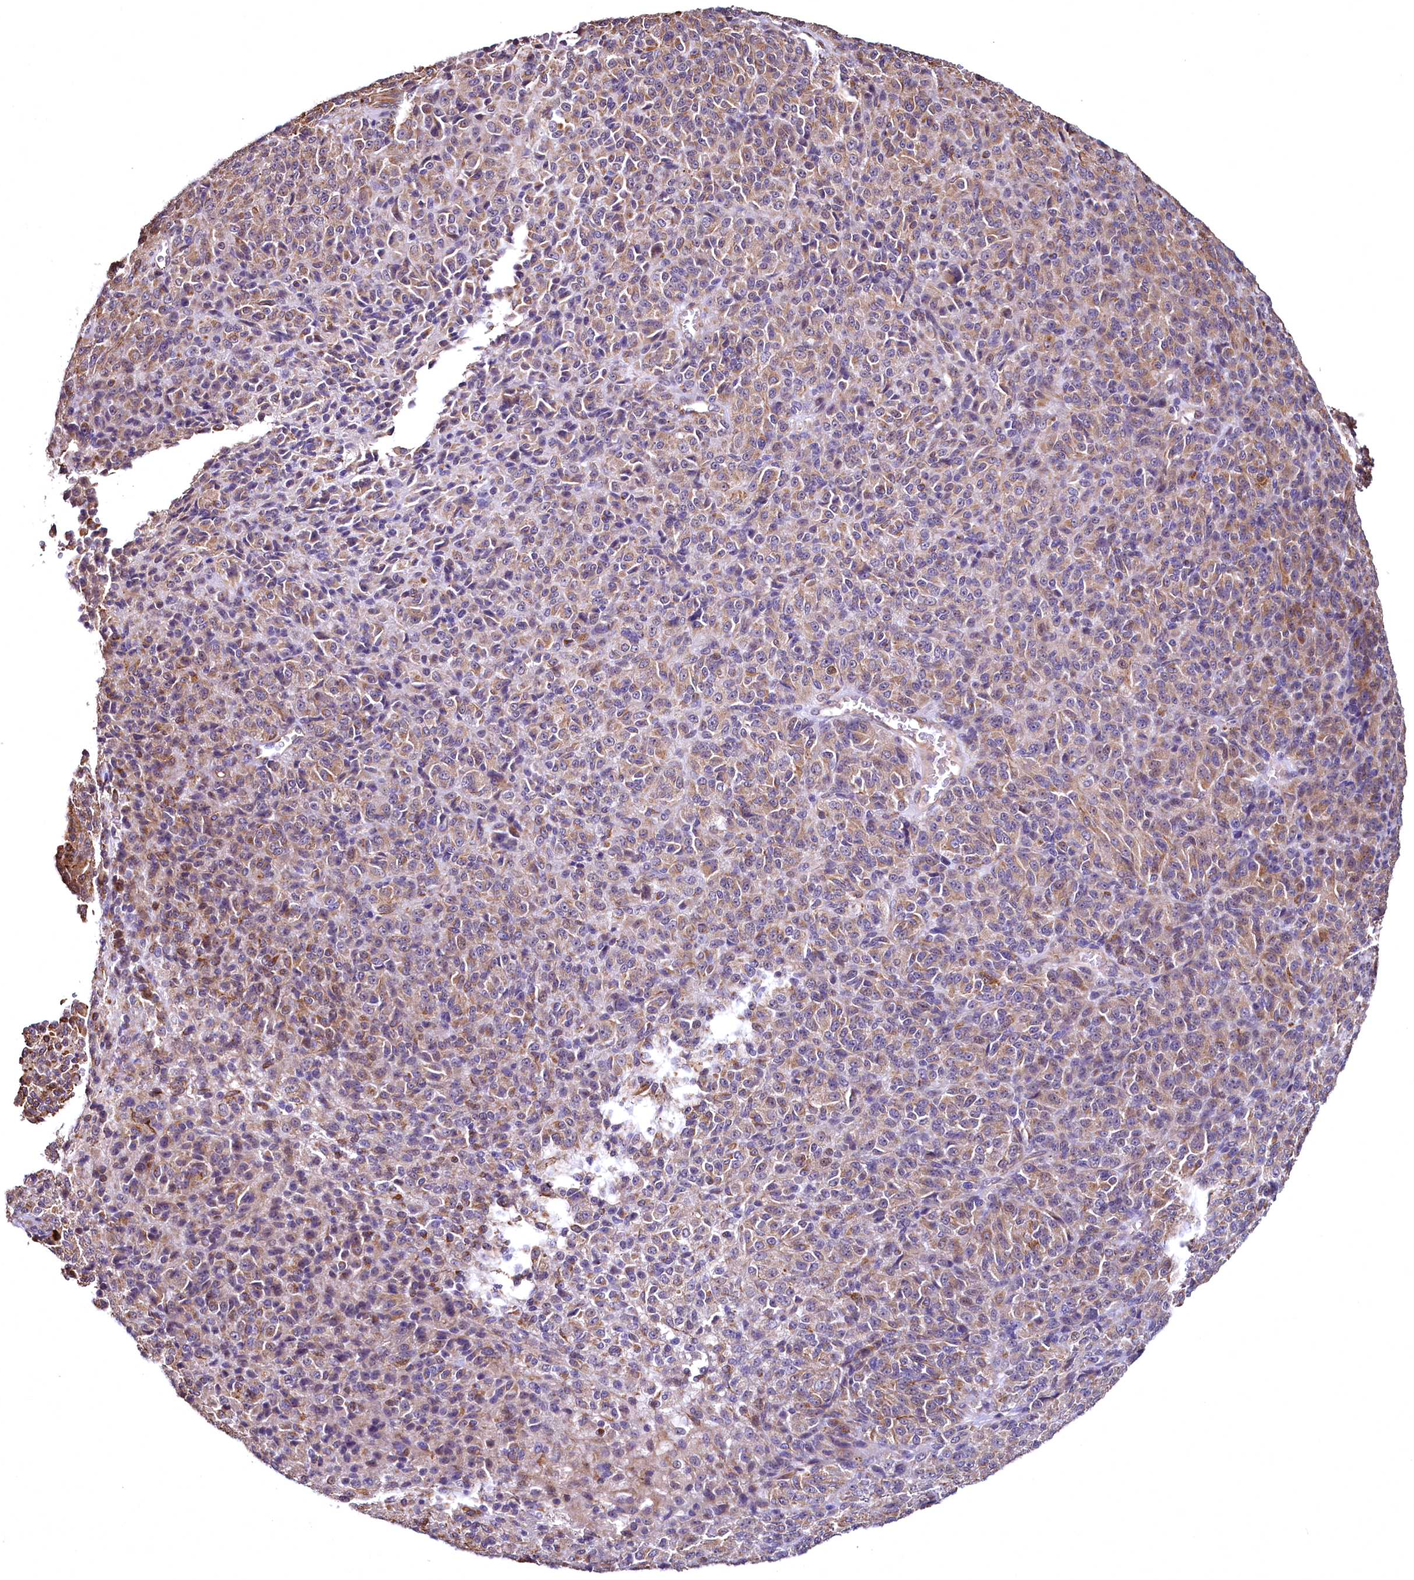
{"staining": {"intensity": "weak", "quantity": ">75%", "location": "cytoplasmic/membranous"}, "tissue": "melanoma", "cell_type": "Tumor cells", "image_type": "cancer", "snomed": [{"axis": "morphology", "description": "Malignant melanoma, Metastatic site"}, {"axis": "topography", "description": "Brain"}], "caption": "A micrograph of malignant melanoma (metastatic site) stained for a protein shows weak cytoplasmic/membranous brown staining in tumor cells.", "gene": "TBCEL", "patient": {"sex": "female", "age": 56}}